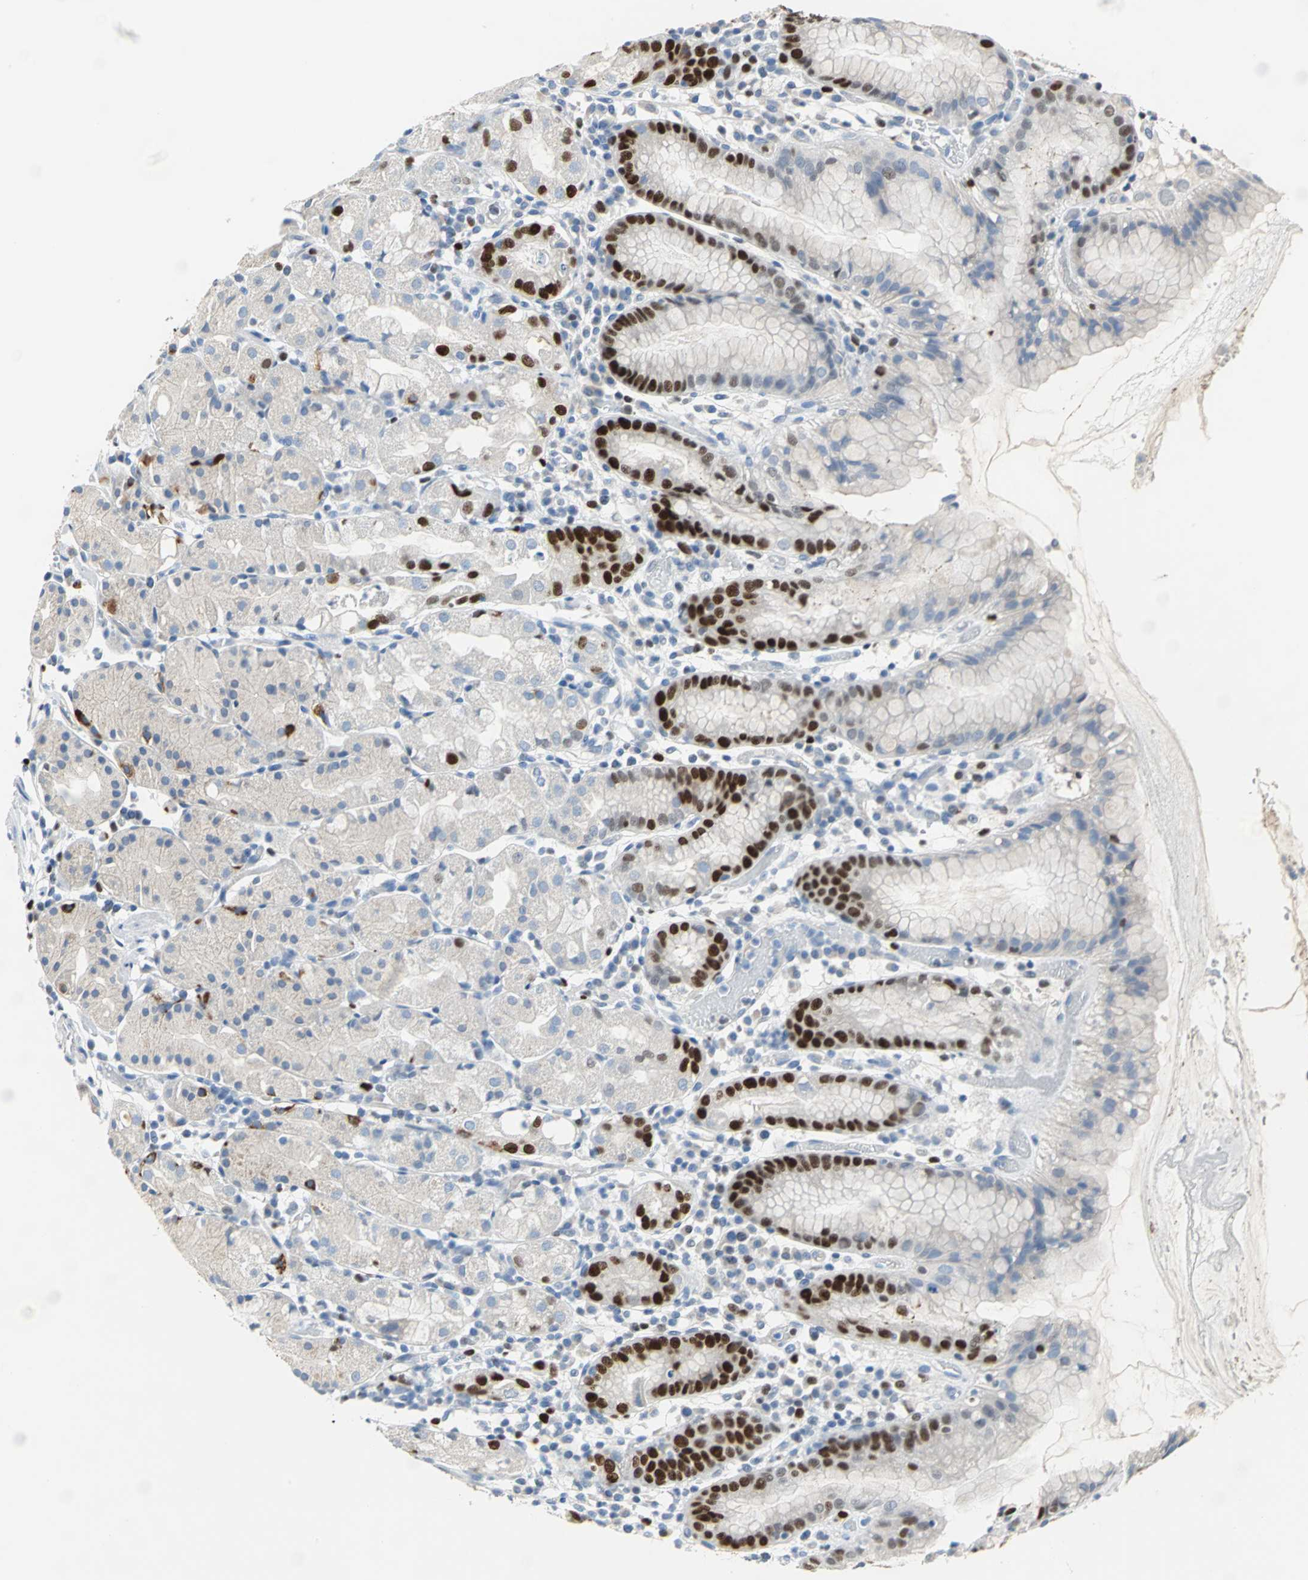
{"staining": {"intensity": "strong", "quantity": "25%-75%", "location": "cytoplasmic/membranous,nuclear"}, "tissue": "stomach", "cell_type": "Glandular cells", "image_type": "normal", "snomed": [{"axis": "morphology", "description": "Normal tissue, NOS"}, {"axis": "topography", "description": "Stomach"}, {"axis": "topography", "description": "Stomach, lower"}], "caption": "Immunohistochemistry (IHC) (DAB (3,3'-diaminobenzidine)) staining of benign stomach shows strong cytoplasmic/membranous,nuclear protein expression in approximately 25%-75% of glandular cells.", "gene": "MCM4", "patient": {"sex": "female", "age": 75}}